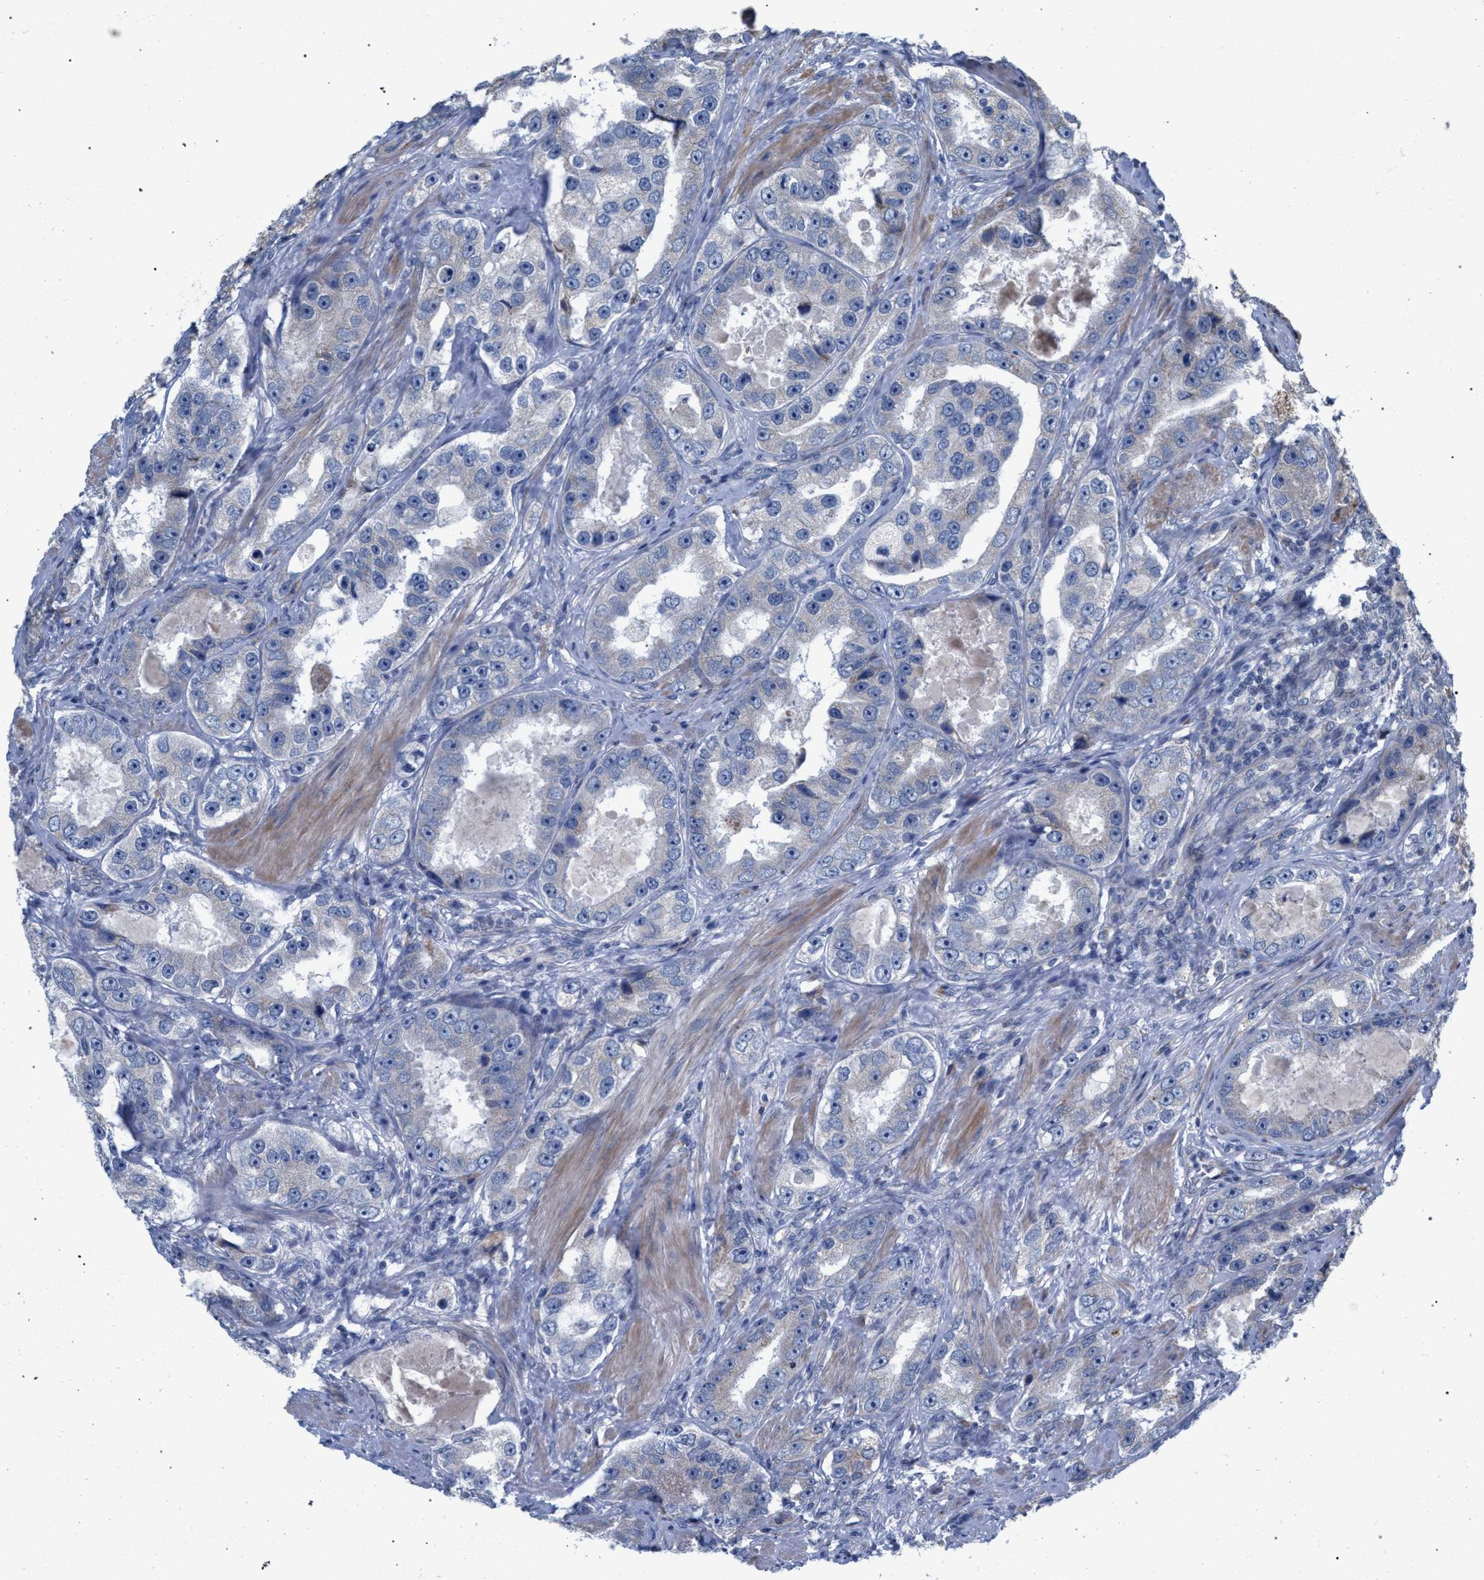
{"staining": {"intensity": "negative", "quantity": "none", "location": "none"}, "tissue": "prostate cancer", "cell_type": "Tumor cells", "image_type": "cancer", "snomed": [{"axis": "morphology", "description": "Adenocarcinoma, High grade"}, {"axis": "topography", "description": "Prostate"}], "caption": "Immunohistochemical staining of adenocarcinoma (high-grade) (prostate) exhibits no significant staining in tumor cells. (Brightfield microscopy of DAB immunohistochemistry (IHC) at high magnification).", "gene": "RNF135", "patient": {"sex": "male", "age": 63}}